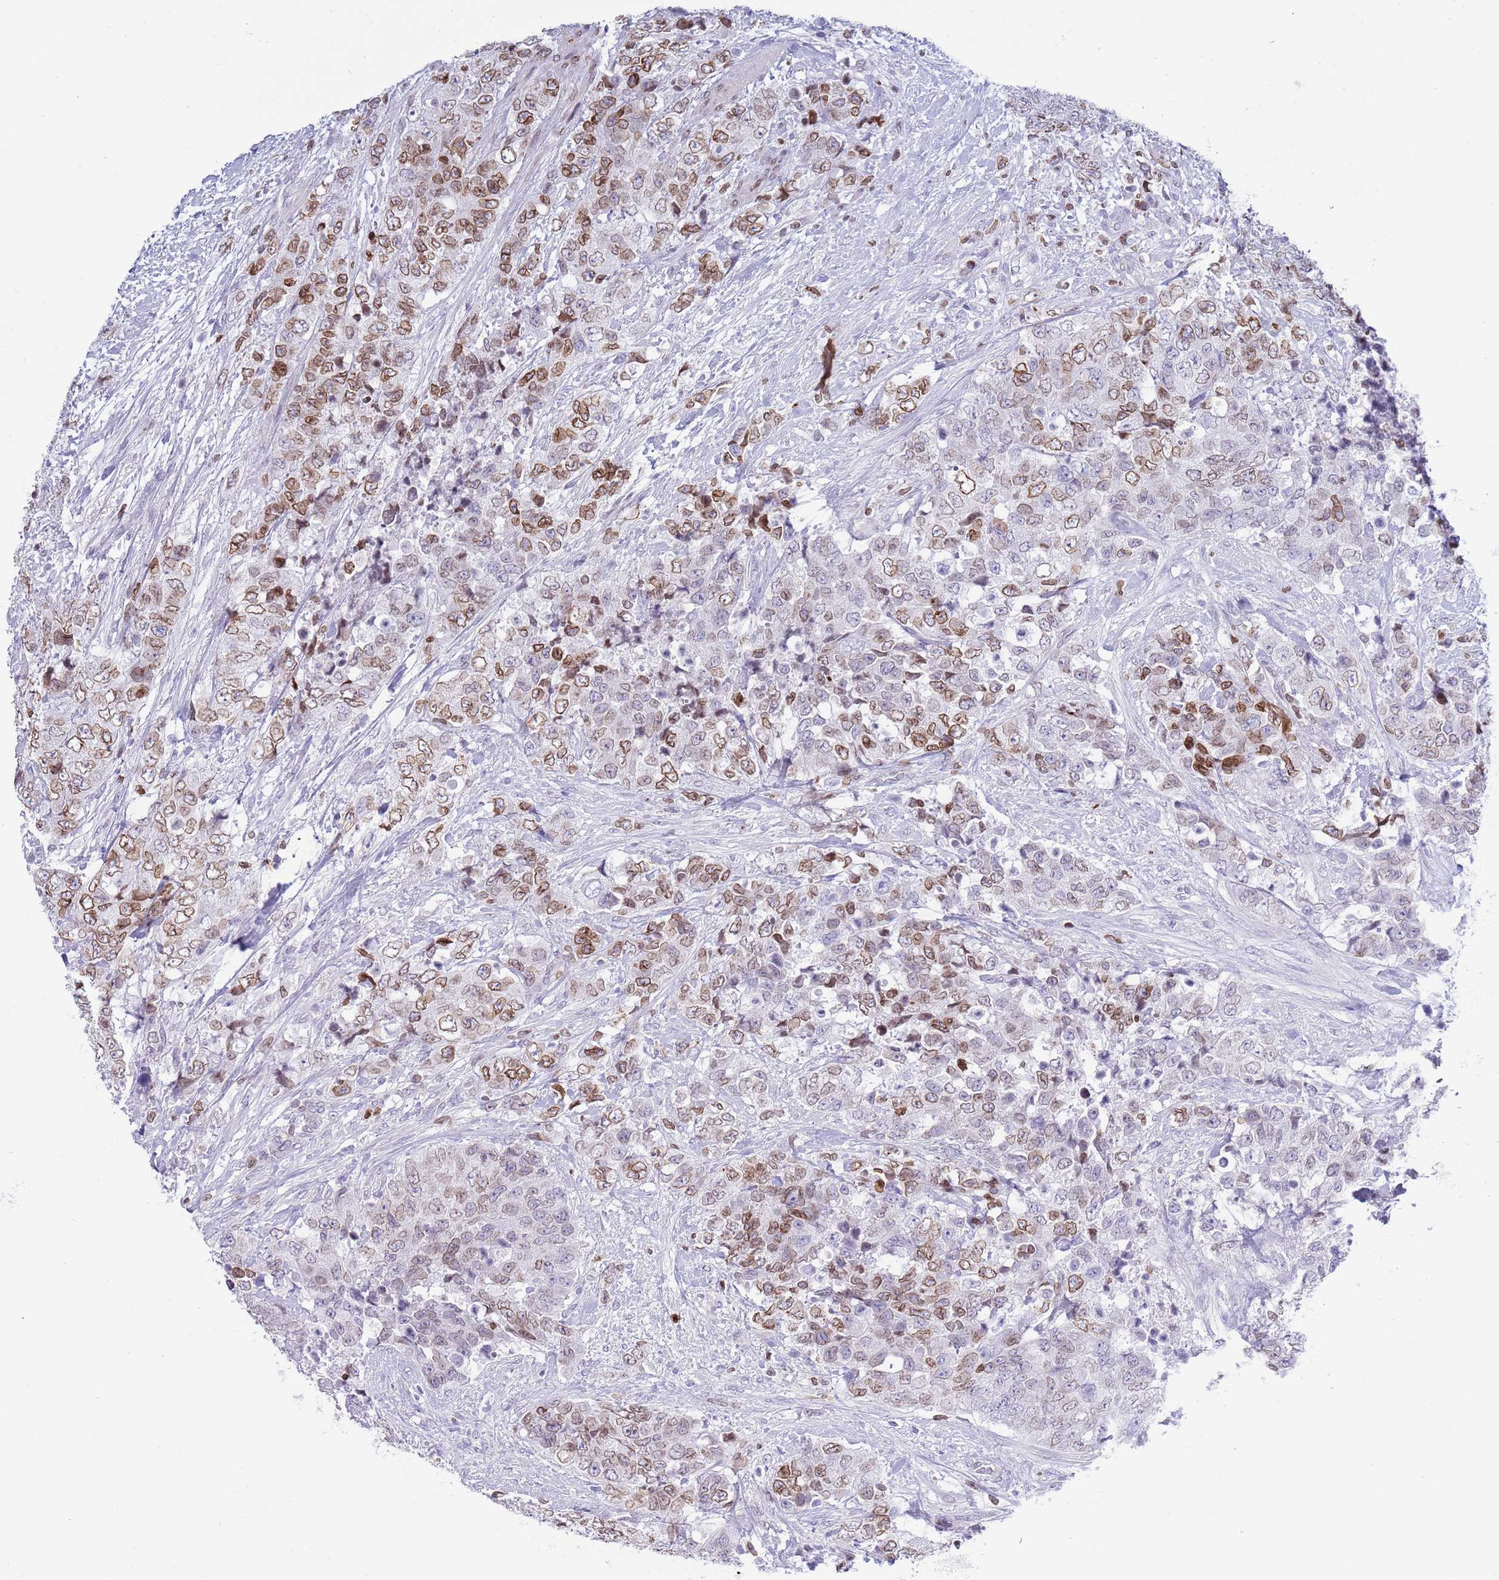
{"staining": {"intensity": "moderate", "quantity": ">75%", "location": "cytoplasmic/membranous,nuclear"}, "tissue": "urothelial cancer", "cell_type": "Tumor cells", "image_type": "cancer", "snomed": [{"axis": "morphology", "description": "Urothelial carcinoma, High grade"}, {"axis": "topography", "description": "Urinary bladder"}], "caption": "This is a histology image of immunohistochemistry (IHC) staining of urothelial cancer, which shows moderate staining in the cytoplasmic/membranous and nuclear of tumor cells.", "gene": "LBR", "patient": {"sex": "female", "age": 78}}